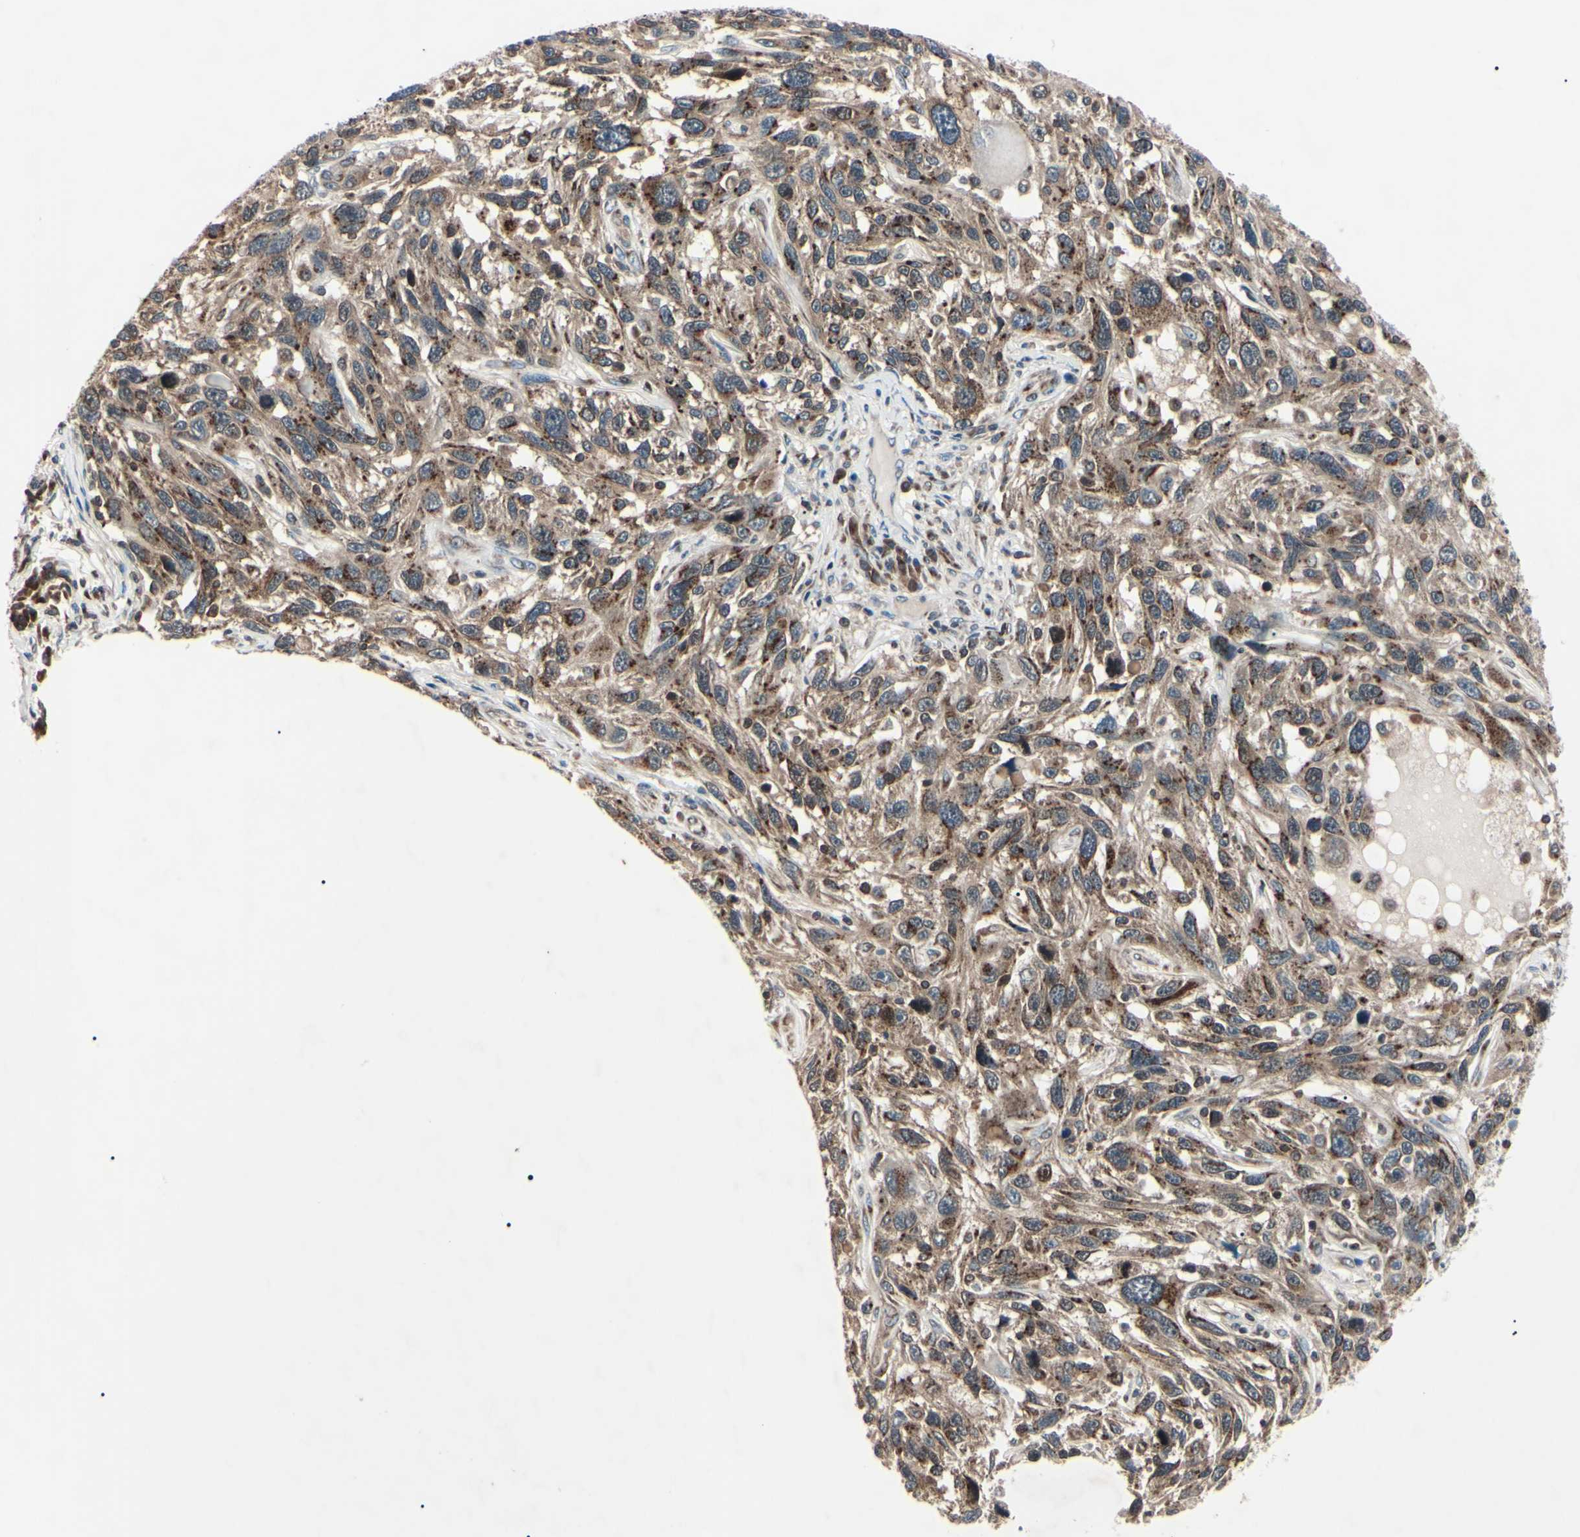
{"staining": {"intensity": "moderate", "quantity": ">75%", "location": "cytoplasmic/membranous"}, "tissue": "melanoma", "cell_type": "Tumor cells", "image_type": "cancer", "snomed": [{"axis": "morphology", "description": "Malignant melanoma, NOS"}, {"axis": "topography", "description": "Skin"}], "caption": "IHC micrograph of human melanoma stained for a protein (brown), which reveals medium levels of moderate cytoplasmic/membranous staining in approximately >75% of tumor cells.", "gene": "MAPRE1", "patient": {"sex": "male", "age": 53}}